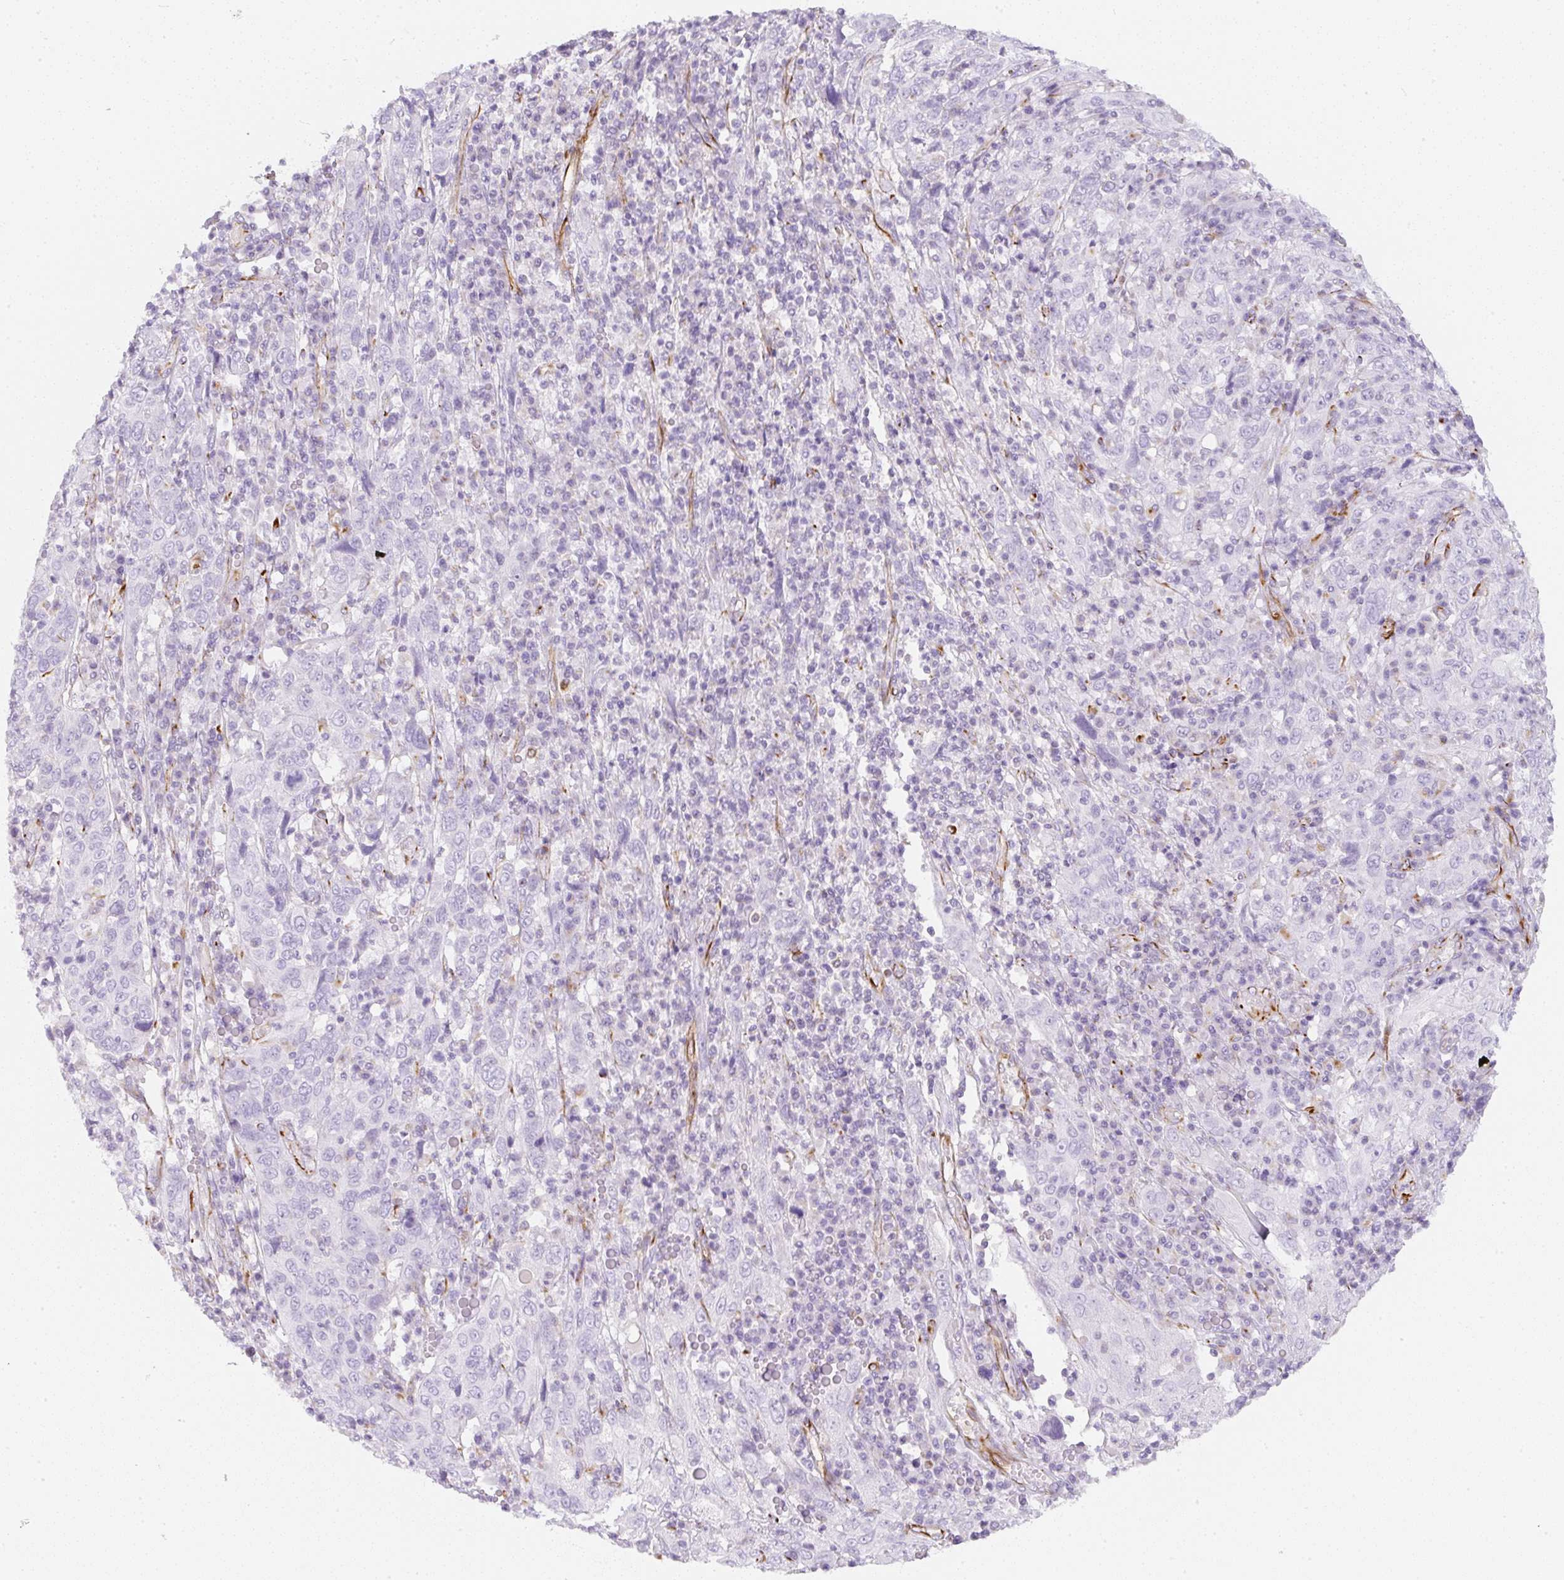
{"staining": {"intensity": "negative", "quantity": "none", "location": "none"}, "tissue": "cervical cancer", "cell_type": "Tumor cells", "image_type": "cancer", "snomed": [{"axis": "morphology", "description": "Squamous cell carcinoma, NOS"}, {"axis": "topography", "description": "Cervix"}], "caption": "DAB (3,3'-diaminobenzidine) immunohistochemical staining of human cervical squamous cell carcinoma displays no significant expression in tumor cells.", "gene": "ZNF689", "patient": {"sex": "female", "age": 46}}